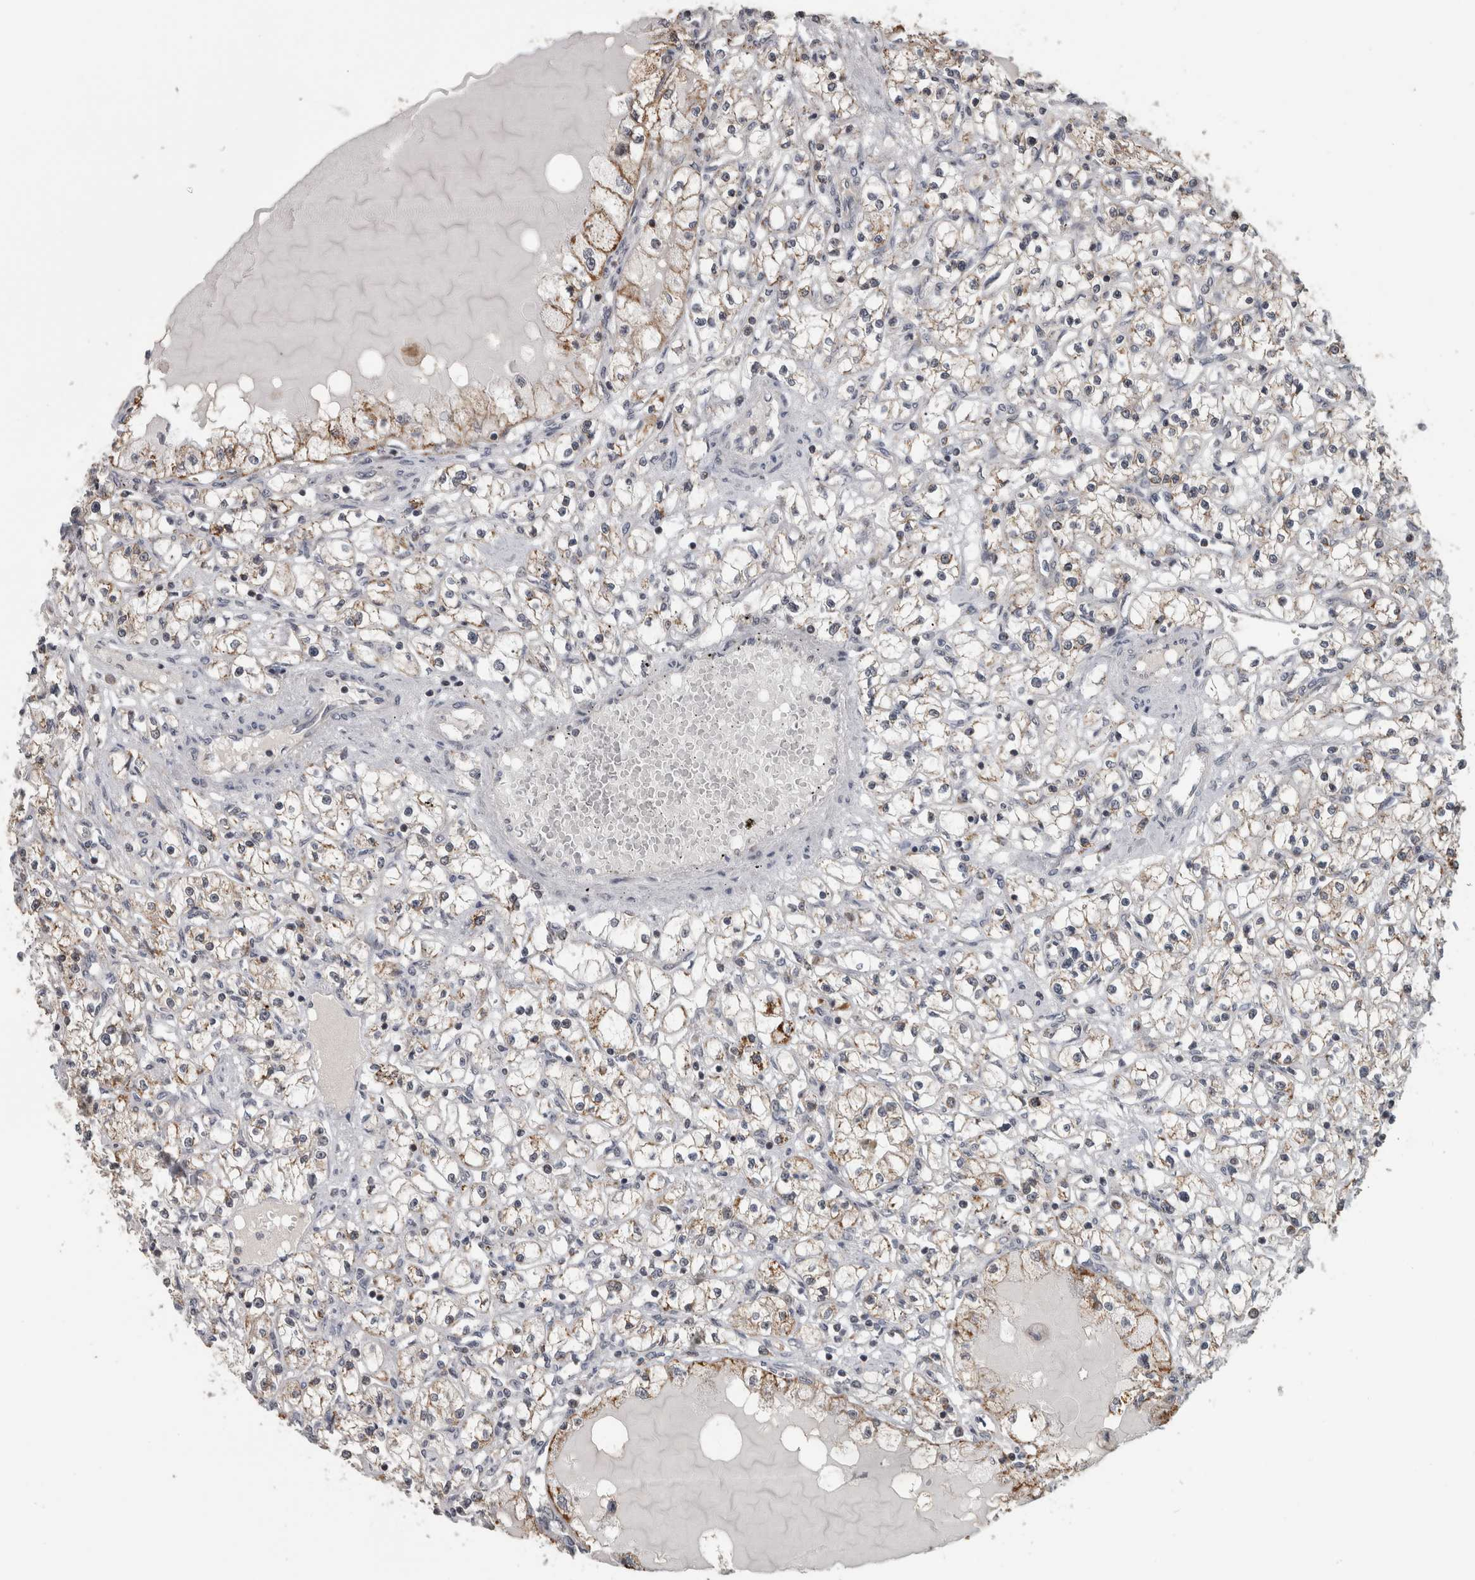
{"staining": {"intensity": "moderate", "quantity": "<25%", "location": "cytoplasmic/membranous"}, "tissue": "renal cancer", "cell_type": "Tumor cells", "image_type": "cancer", "snomed": [{"axis": "morphology", "description": "Adenocarcinoma, NOS"}, {"axis": "topography", "description": "Kidney"}], "caption": "Immunohistochemistry (IHC) micrograph of human renal adenocarcinoma stained for a protein (brown), which displays low levels of moderate cytoplasmic/membranous staining in approximately <25% of tumor cells.", "gene": "OR2K2", "patient": {"sex": "male", "age": 56}}